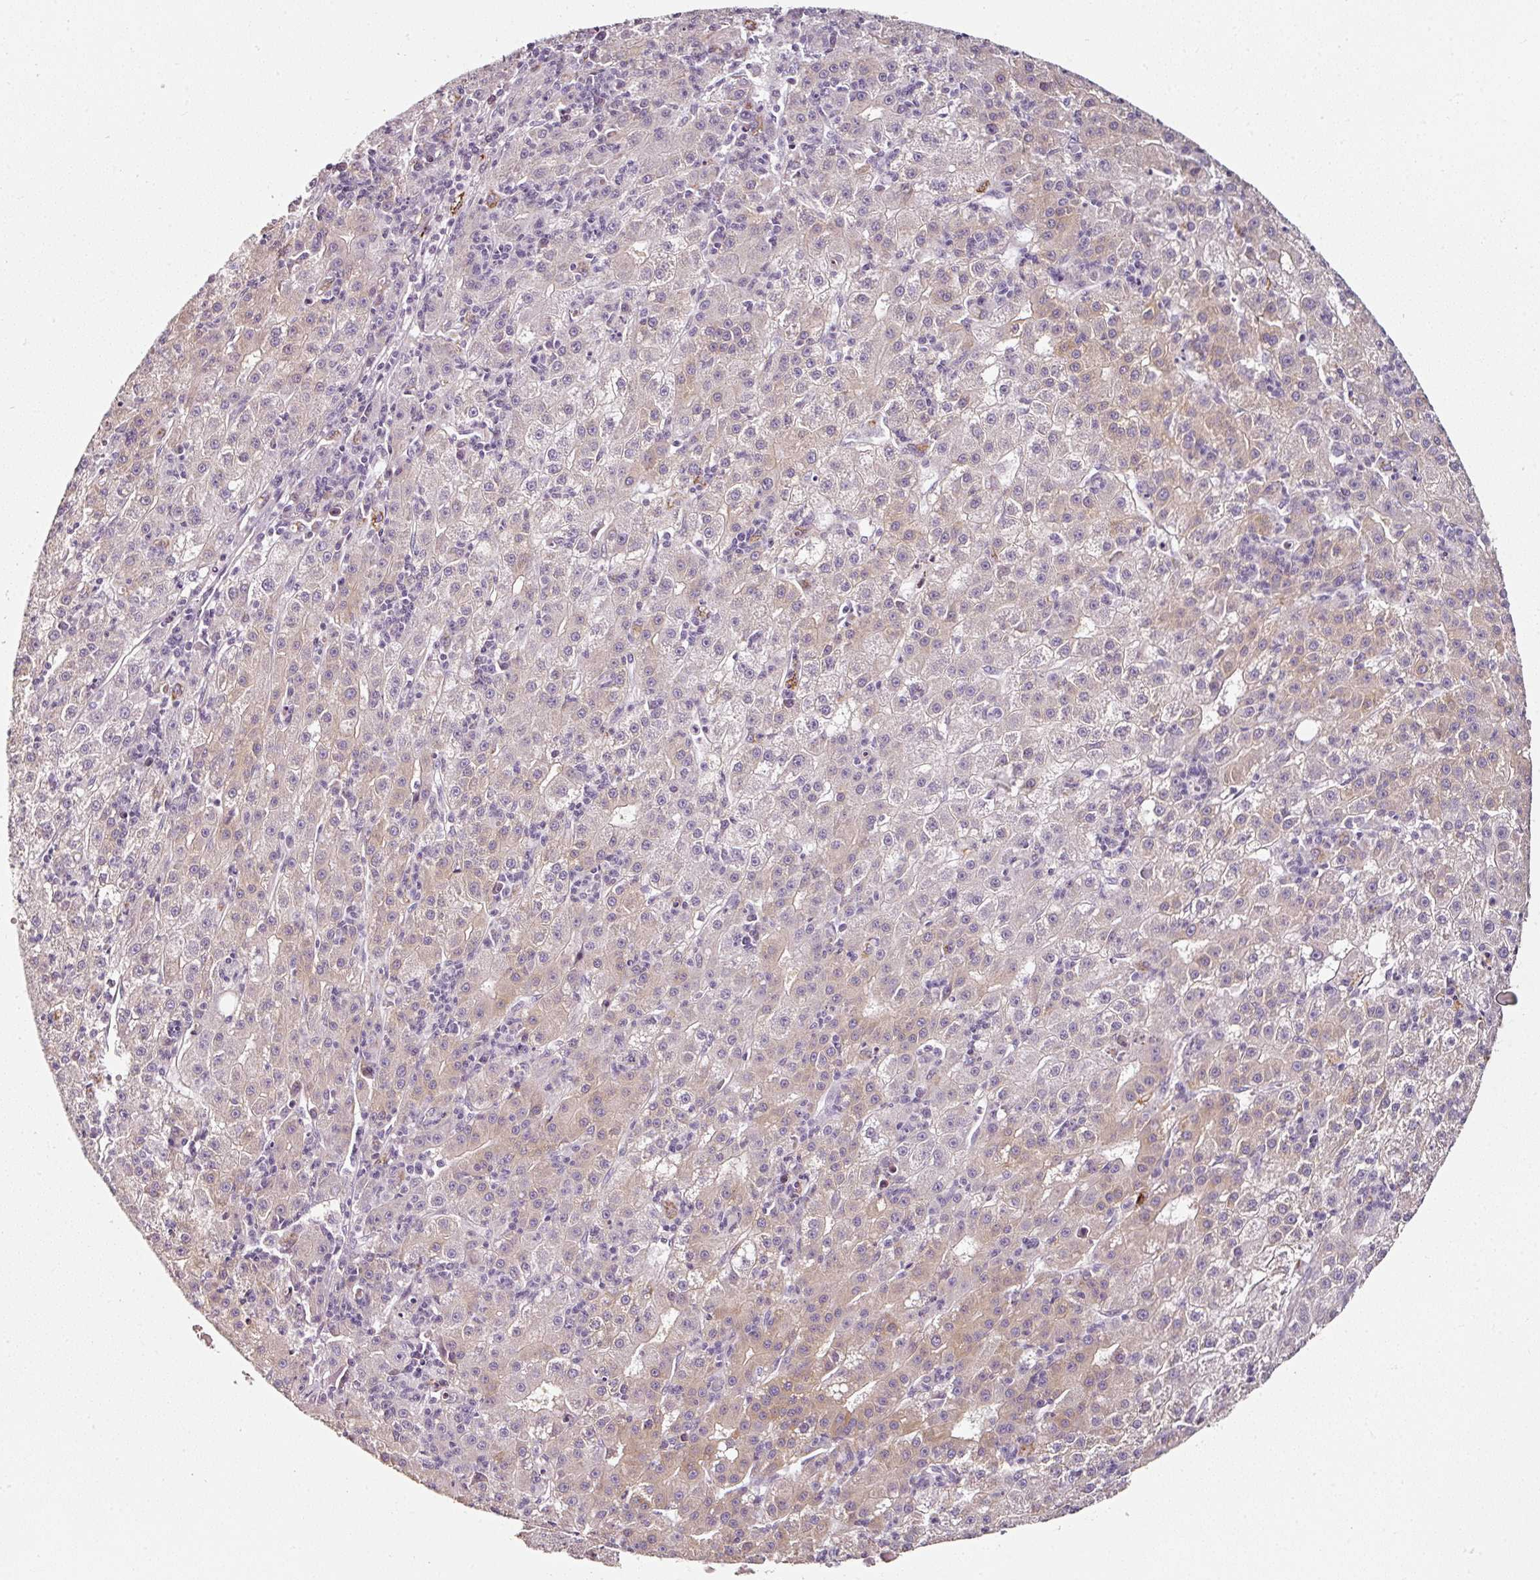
{"staining": {"intensity": "weak", "quantity": "<25%", "location": "cytoplasmic/membranous"}, "tissue": "liver cancer", "cell_type": "Tumor cells", "image_type": "cancer", "snomed": [{"axis": "morphology", "description": "Carcinoma, Hepatocellular, NOS"}, {"axis": "topography", "description": "Liver"}], "caption": "There is no significant expression in tumor cells of liver cancer. (DAB IHC, high magnification).", "gene": "CAP2", "patient": {"sex": "male", "age": 76}}